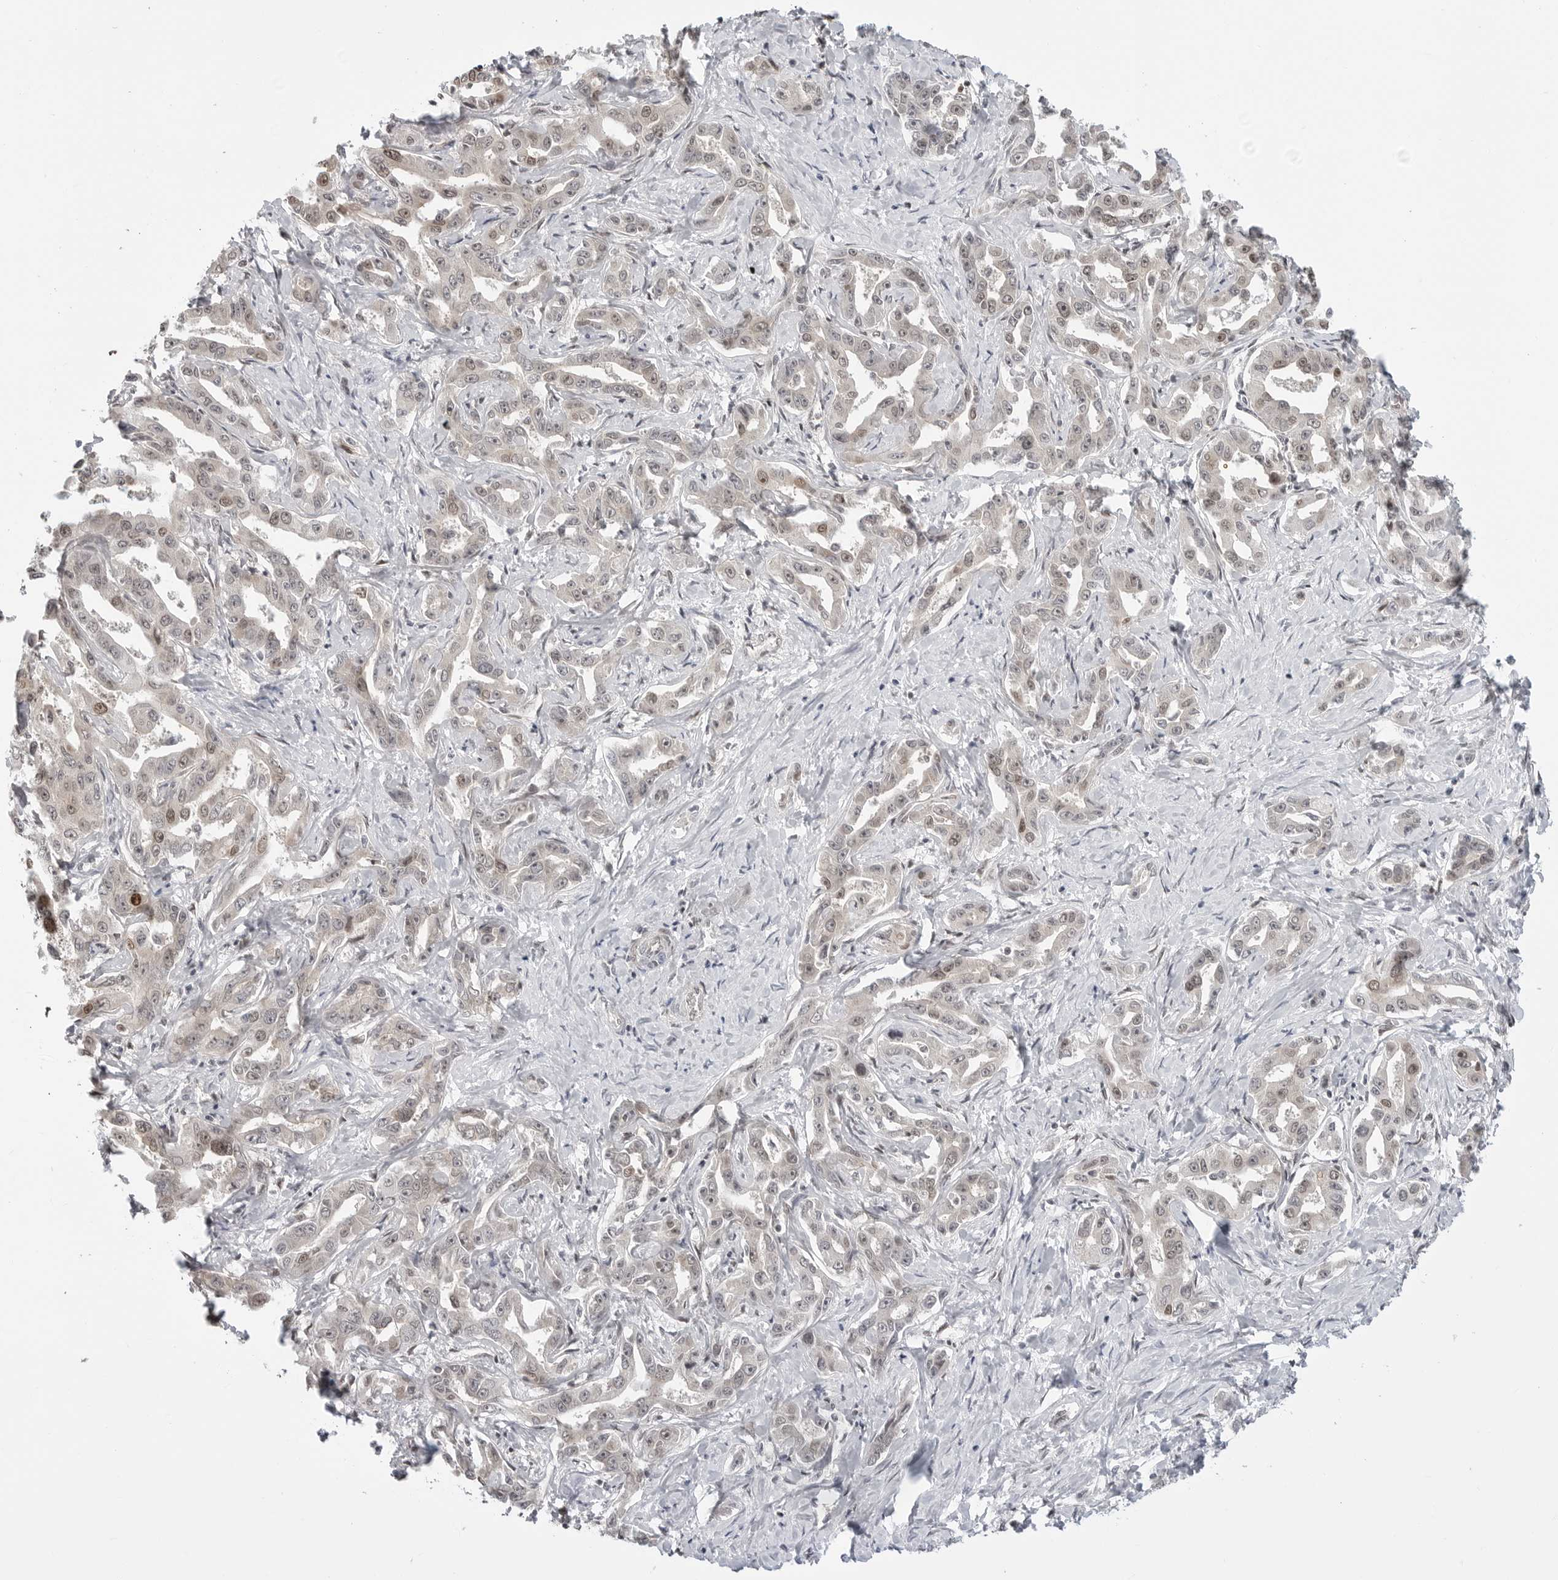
{"staining": {"intensity": "weak", "quantity": "25%-75%", "location": "nuclear"}, "tissue": "liver cancer", "cell_type": "Tumor cells", "image_type": "cancer", "snomed": [{"axis": "morphology", "description": "Cholangiocarcinoma"}, {"axis": "topography", "description": "Liver"}], "caption": "Protein staining of liver cancer tissue exhibits weak nuclear expression in approximately 25%-75% of tumor cells. The protein is stained brown, and the nuclei are stained in blue (DAB IHC with brightfield microscopy, high magnification).", "gene": "C8orf33", "patient": {"sex": "male", "age": 59}}